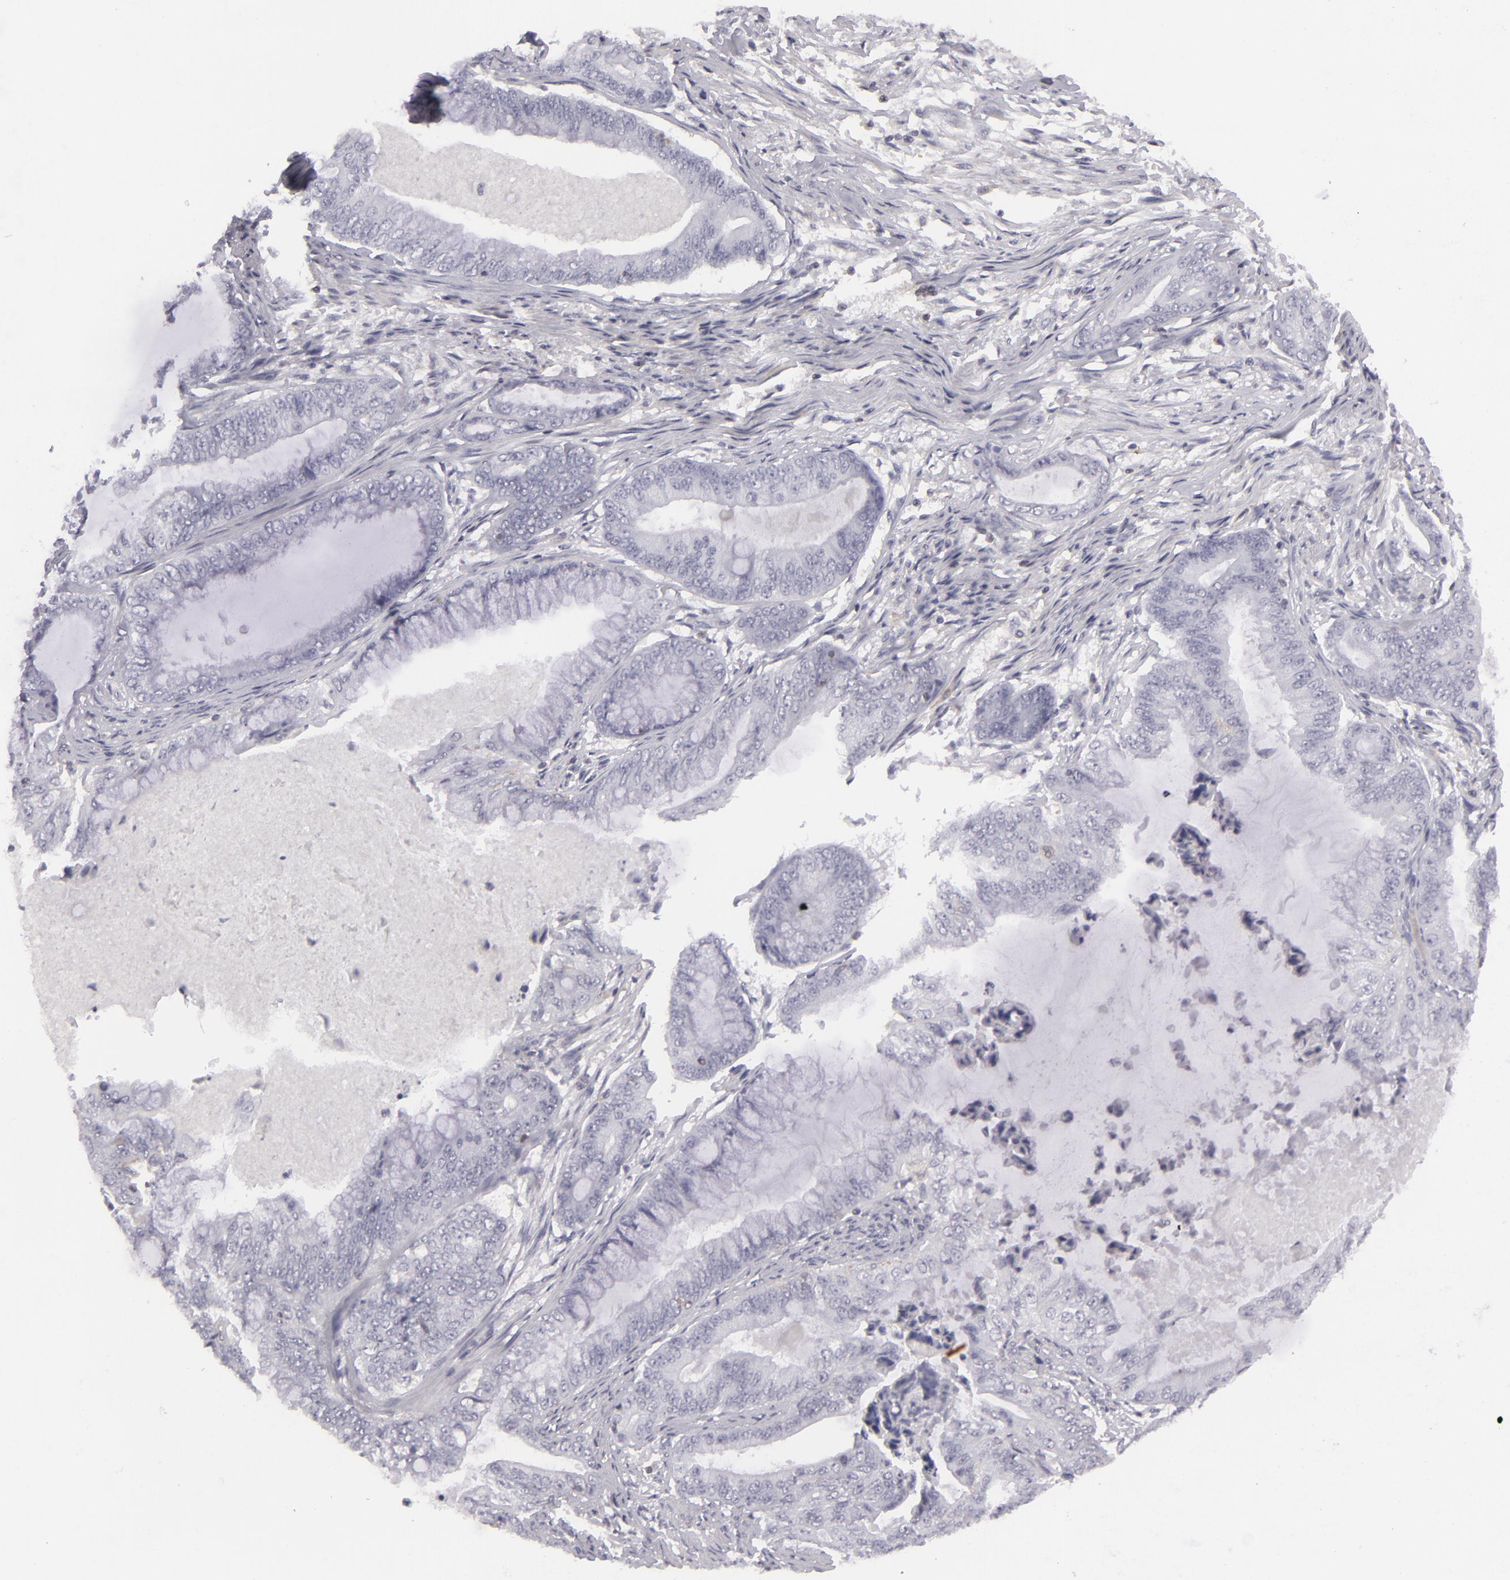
{"staining": {"intensity": "negative", "quantity": "none", "location": "none"}, "tissue": "endometrial cancer", "cell_type": "Tumor cells", "image_type": "cancer", "snomed": [{"axis": "morphology", "description": "Adenocarcinoma, NOS"}, {"axis": "topography", "description": "Endometrium"}], "caption": "Adenocarcinoma (endometrial) was stained to show a protein in brown. There is no significant positivity in tumor cells.", "gene": "KCNAB2", "patient": {"sex": "female", "age": 63}}